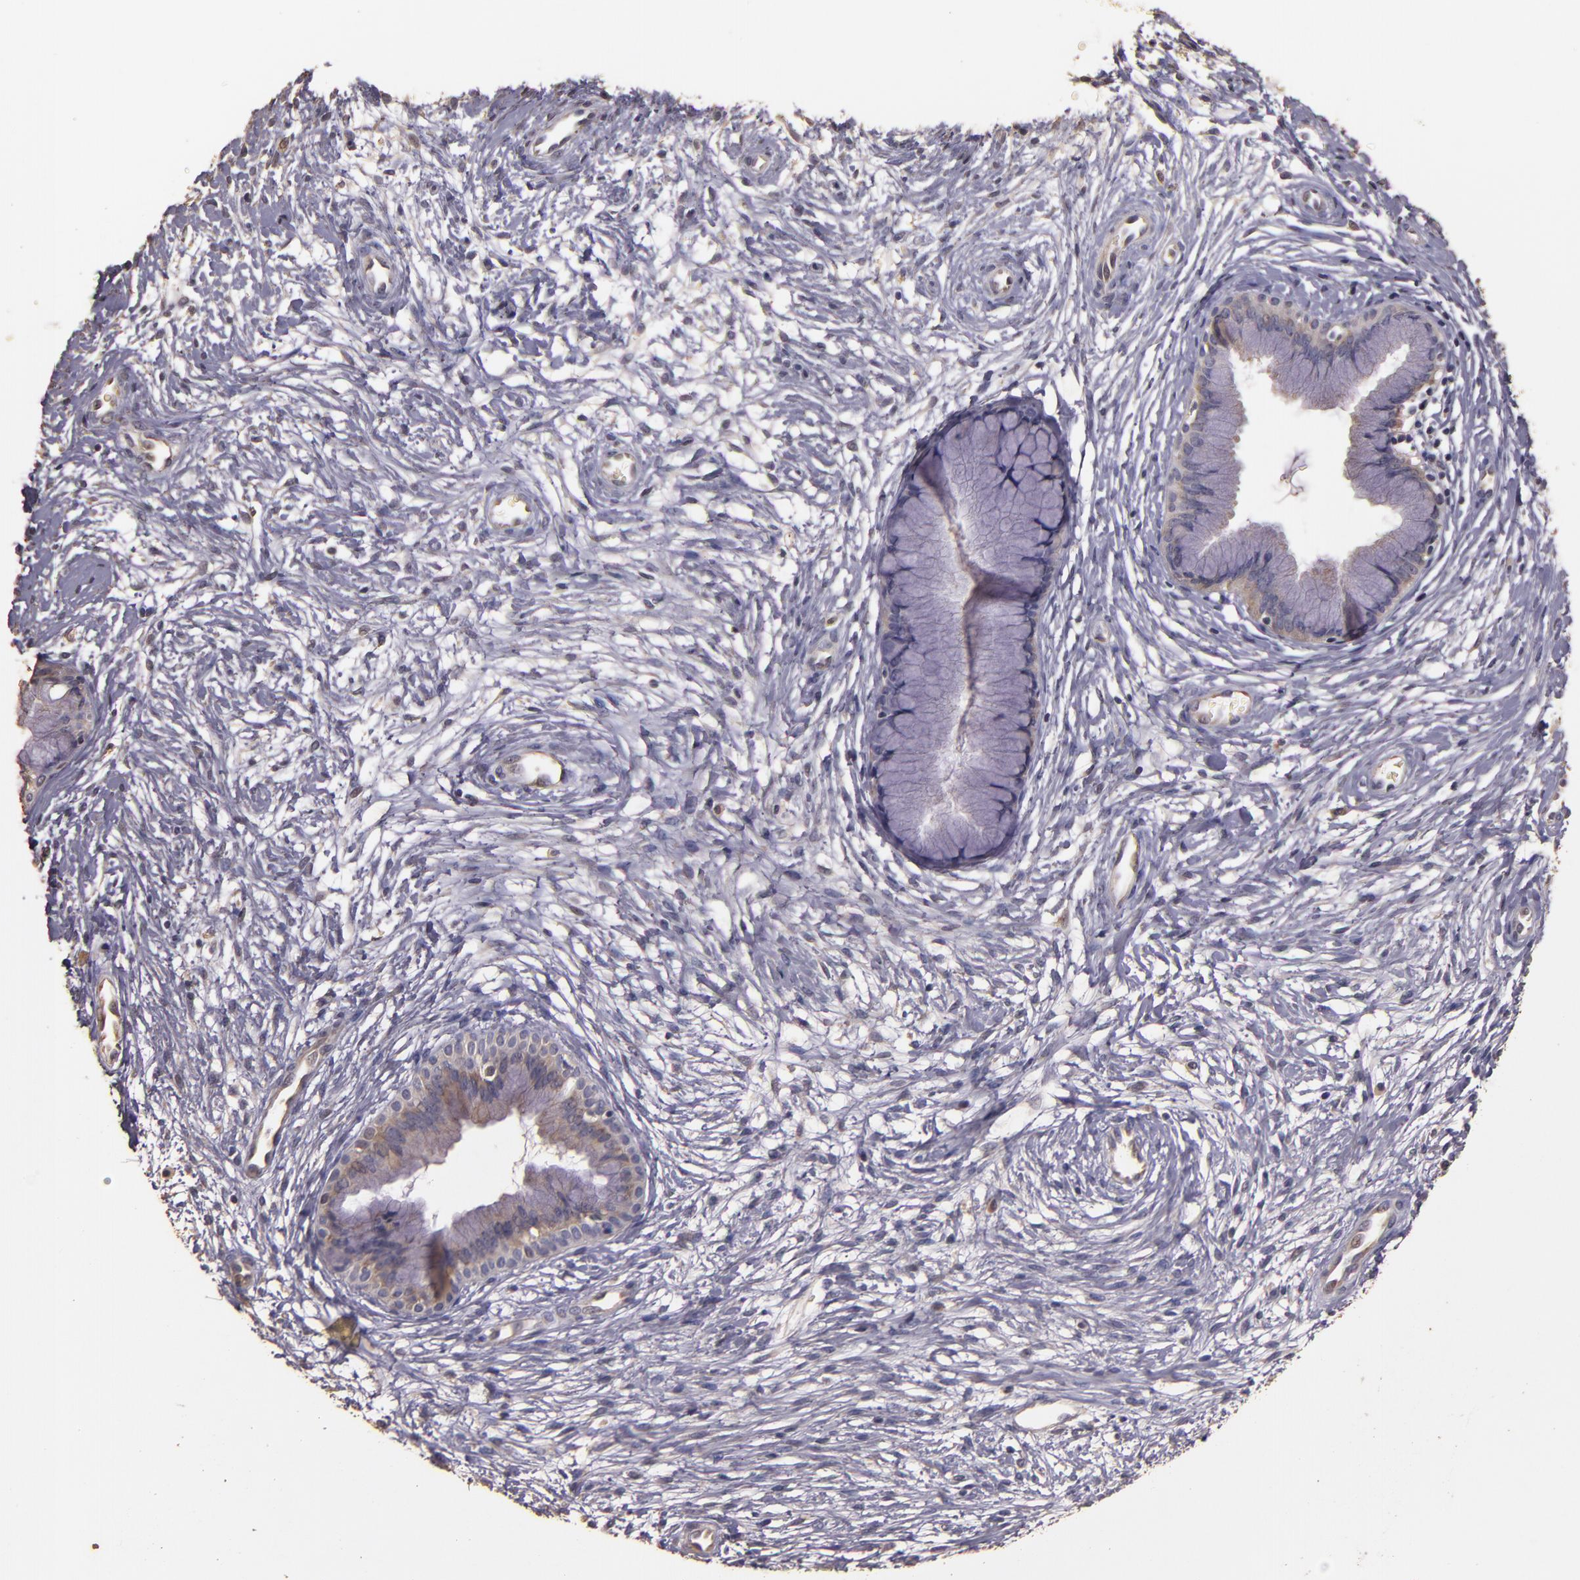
{"staining": {"intensity": "weak", "quantity": "<25%", "location": "cytoplasmic/membranous"}, "tissue": "cervix", "cell_type": "Glandular cells", "image_type": "normal", "snomed": [{"axis": "morphology", "description": "Normal tissue, NOS"}, {"axis": "topography", "description": "Cervix"}], "caption": "High magnification brightfield microscopy of benign cervix stained with DAB (brown) and counterstained with hematoxylin (blue): glandular cells show no significant expression. The staining is performed using DAB brown chromogen with nuclei counter-stained in using hematoxylin.", "gene": "BCL2L13", "patient": {"sex": "female", "age": 39}}